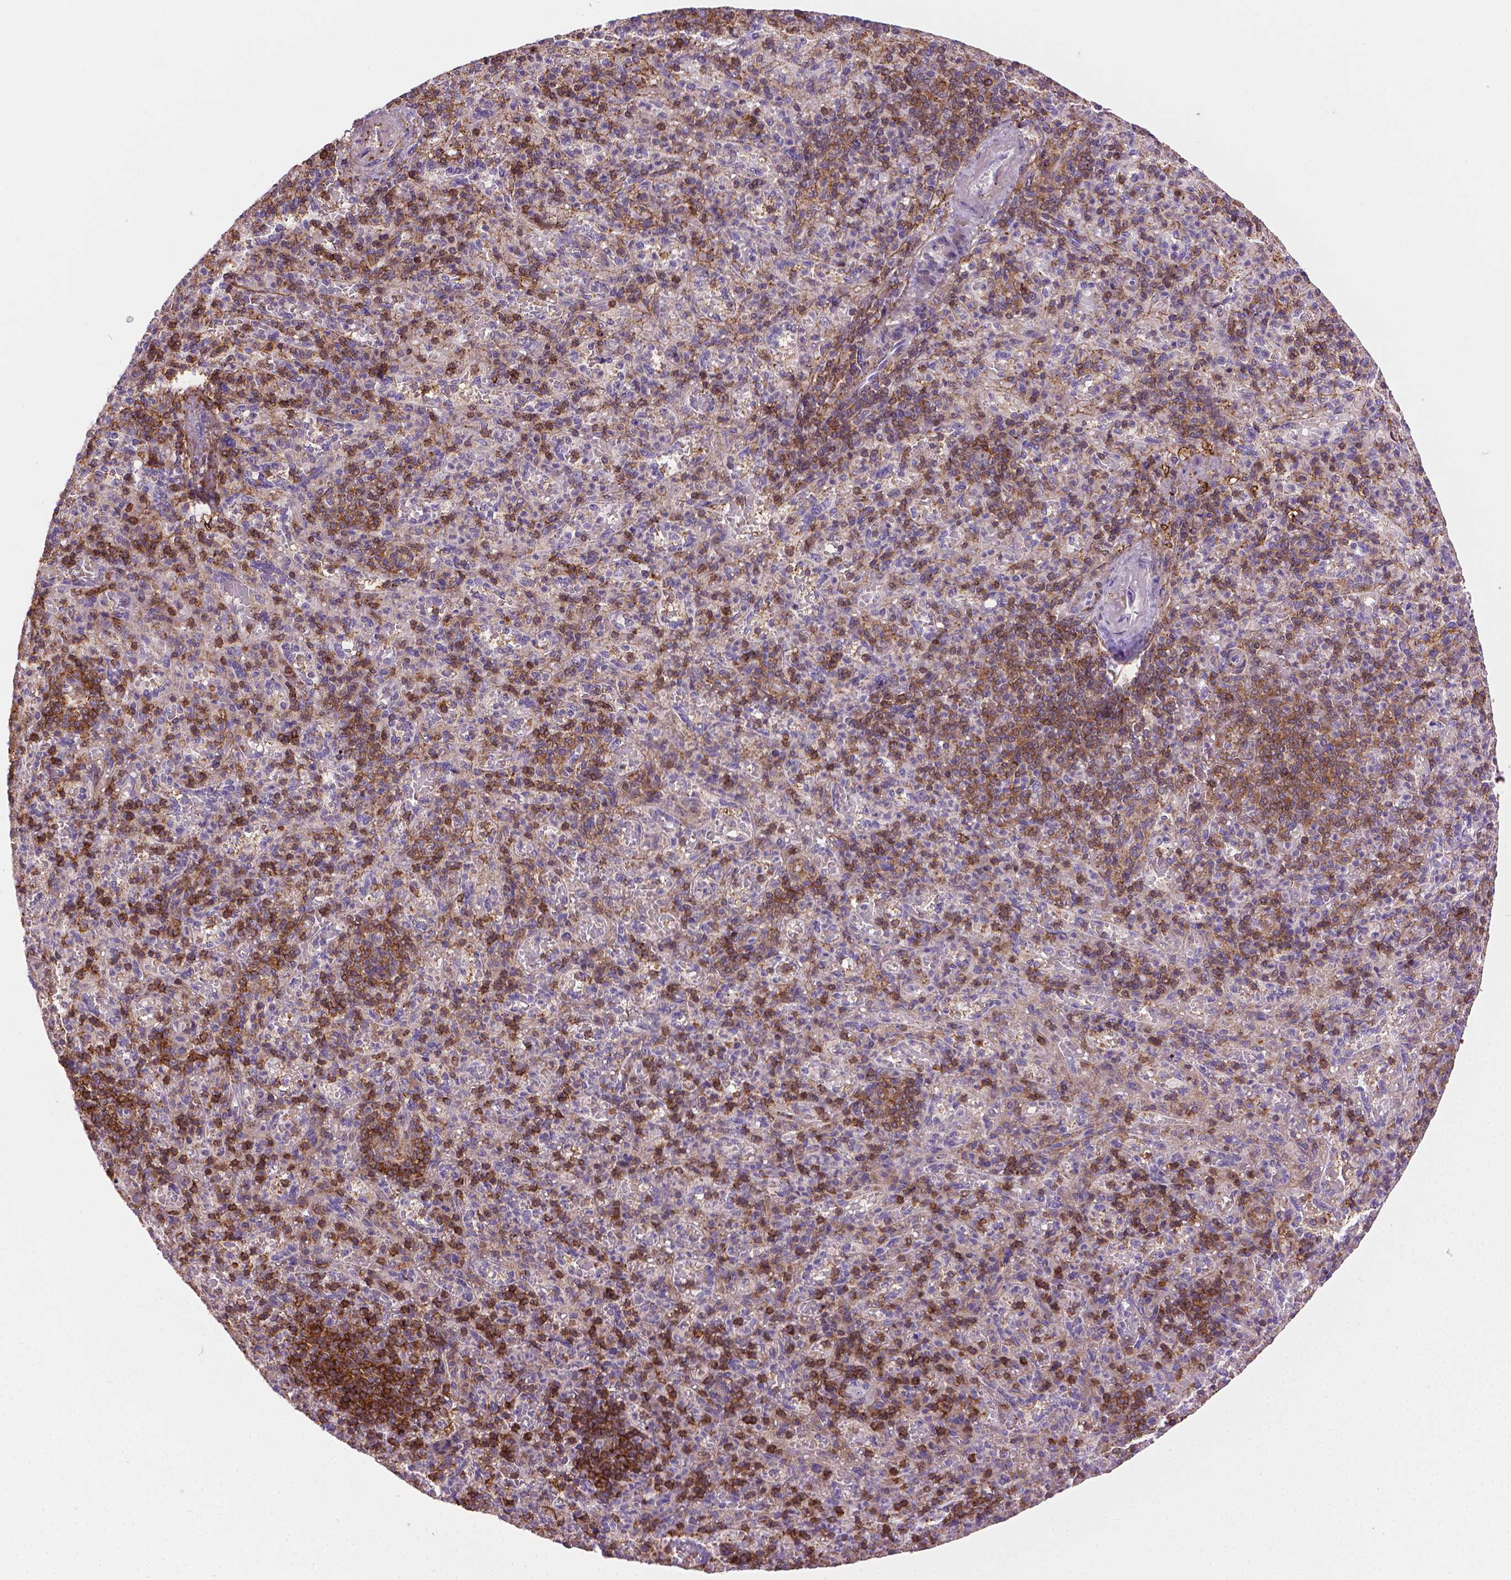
{"staining": {"intensity": "moderate", "quantity": "25%-75%", "location": "cytoplasmic/membranous"}, "tissue": "spleen", "cell_type": "Cells in red pulp", "image_type": "normal", "snomed": [{"axis": "morphology", "description": "Normal tissue, NOS"}, {"axis": "topography", "description": "Spleen"}], "caption": "The photomicrograph exhibits immunohistochemical staining of normal spleen. There is moderate cytoplasmic/membranous positivity is seen in about 25%-75% of cells in red pulp.", "gene": "ACAD10", "patient": {"sex": "female", "age": 74}}